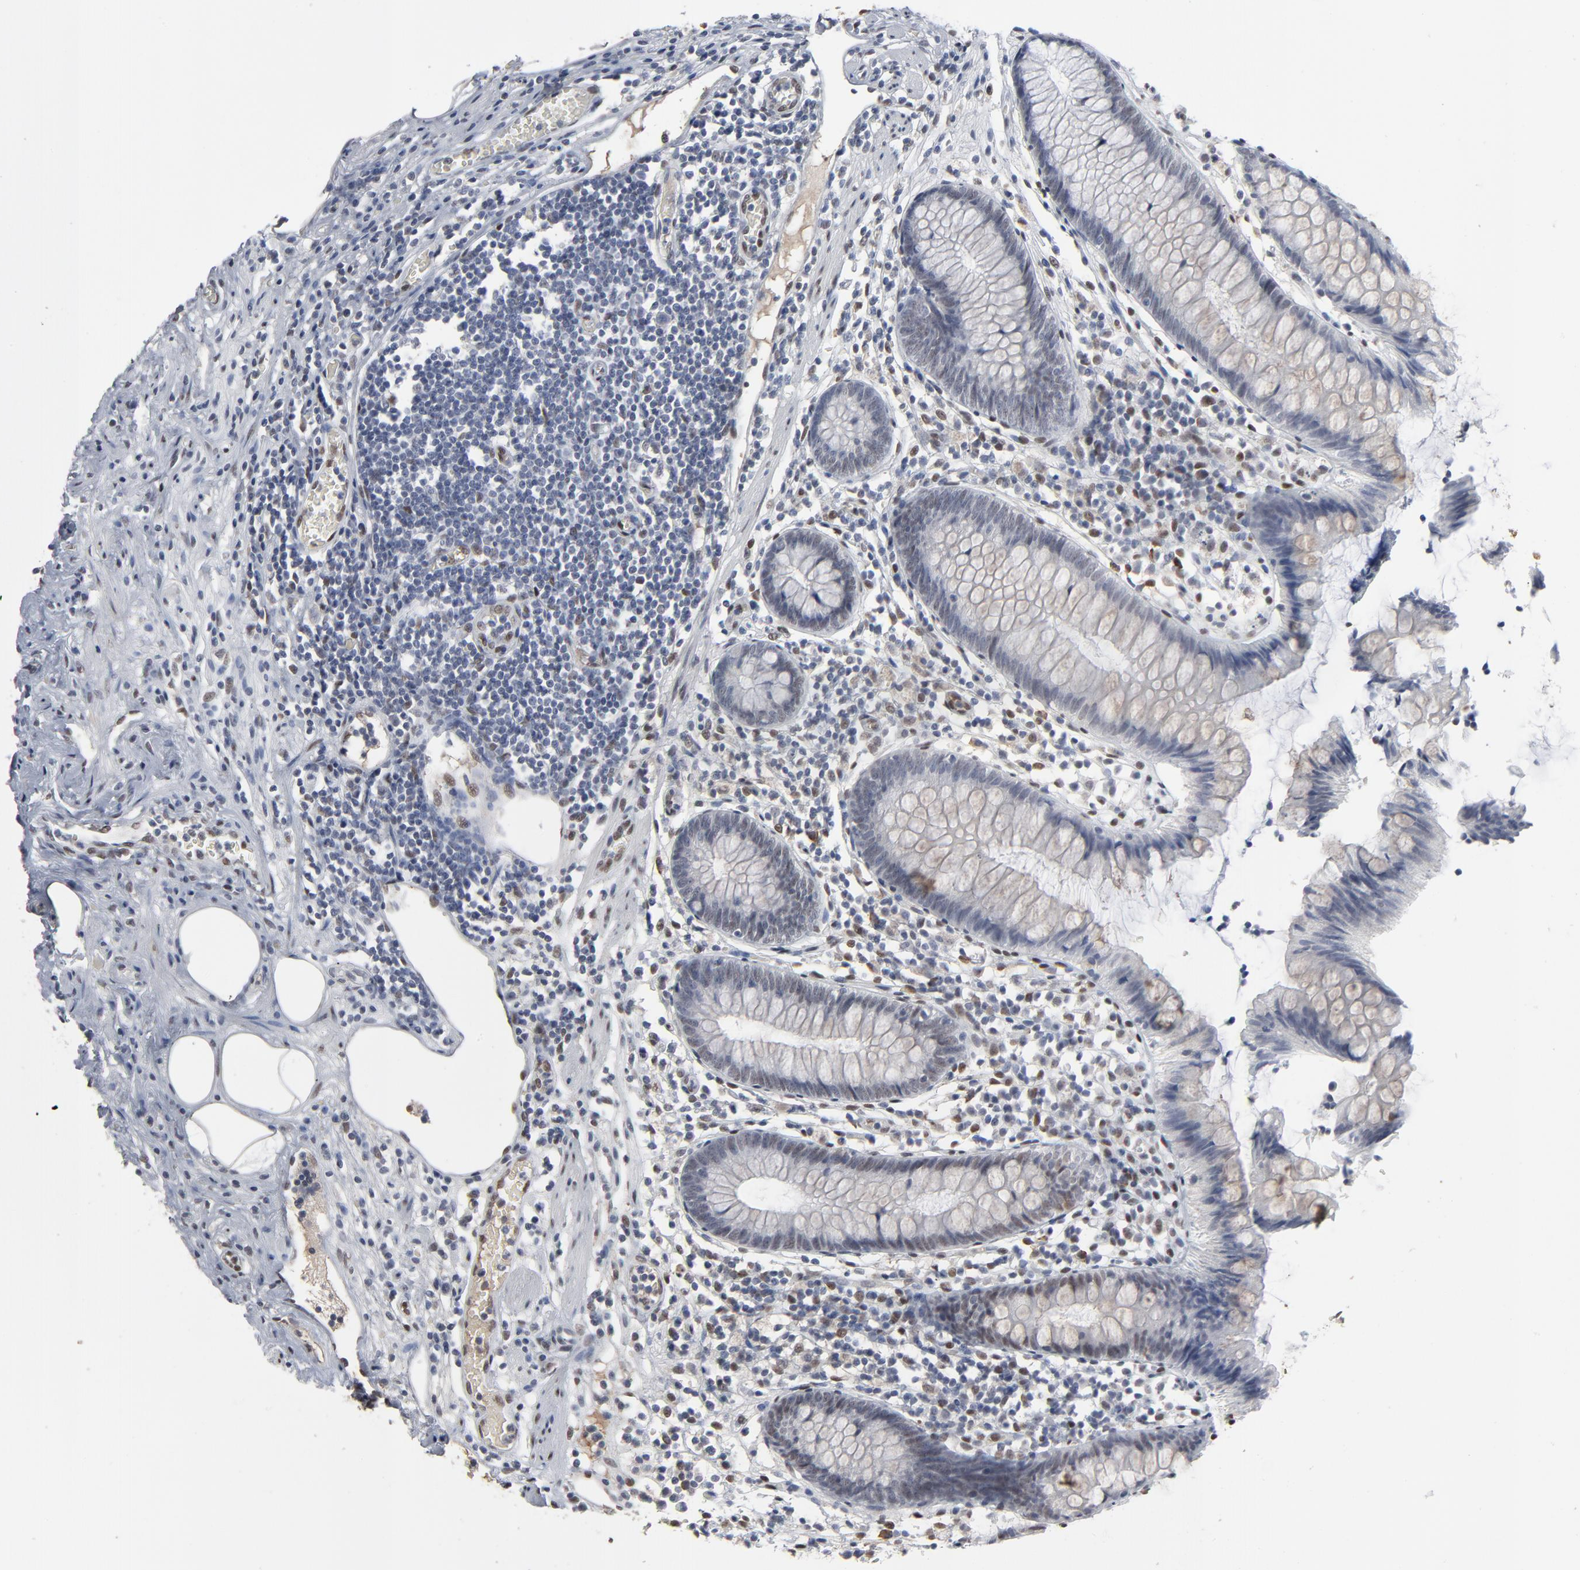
{"staining": {"intensity": "negative", "quantity": "none", "location": "none"}, "tissue": "appendix", "cell_type": "Glandular cells", "image_type": "normal", "snomed": [{"axis": "morphology", "description": "Normal tissue, NOS"}, {"axis": "topography", "description": "Appendix"}], "caption": "Glandular cells show no significant protein staining in unremarkable appendix. The staining is performed using DAB brown chromogen with nuclei counter-stained in using hematoxylin.", "gene": "ATF7", "patient": {"sex": "male", "age": 38}}